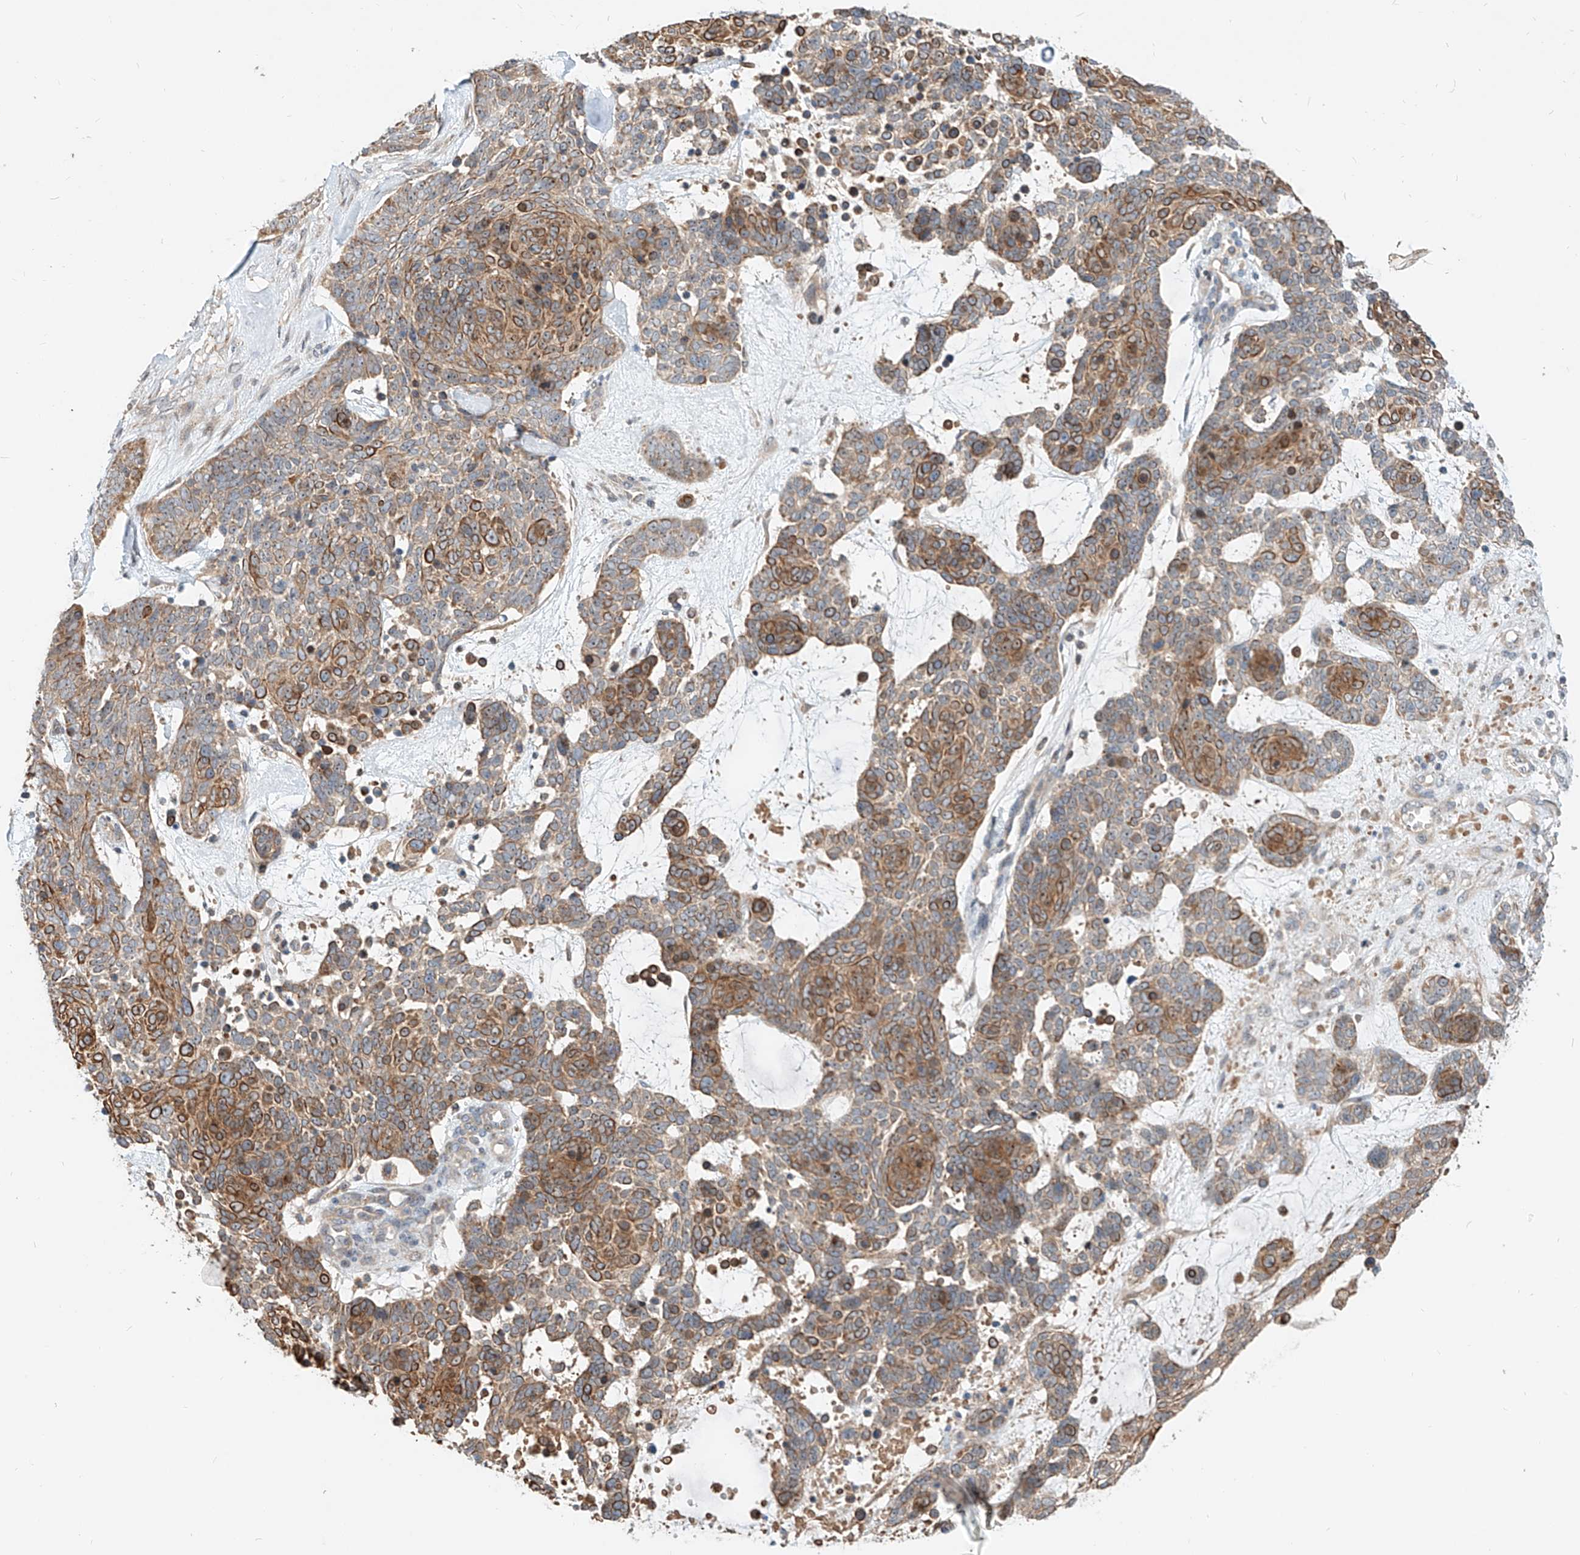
{"staining": {"intensity": "strong", "quantity": "25%-75%", "location": "cytoplasmic/membranous"}, "tissue": "skin cancer", "cell_type": "Tumor cells", "image_type": "cancer", "snomed": [{"axis": "morphology", "description": "Basal cell carcinoma"}, {"axis": "topography", "description": "Skin"}], "caption": "Skin cancer (basal cell carcinoma) stained with a brown dye exhibits strong cytoplasmic/membranous positive positivity in approximately 25%-75% of tumor cells.", "gene": "CPAMD8", "patient": {"sex": "female", "age": 81}}